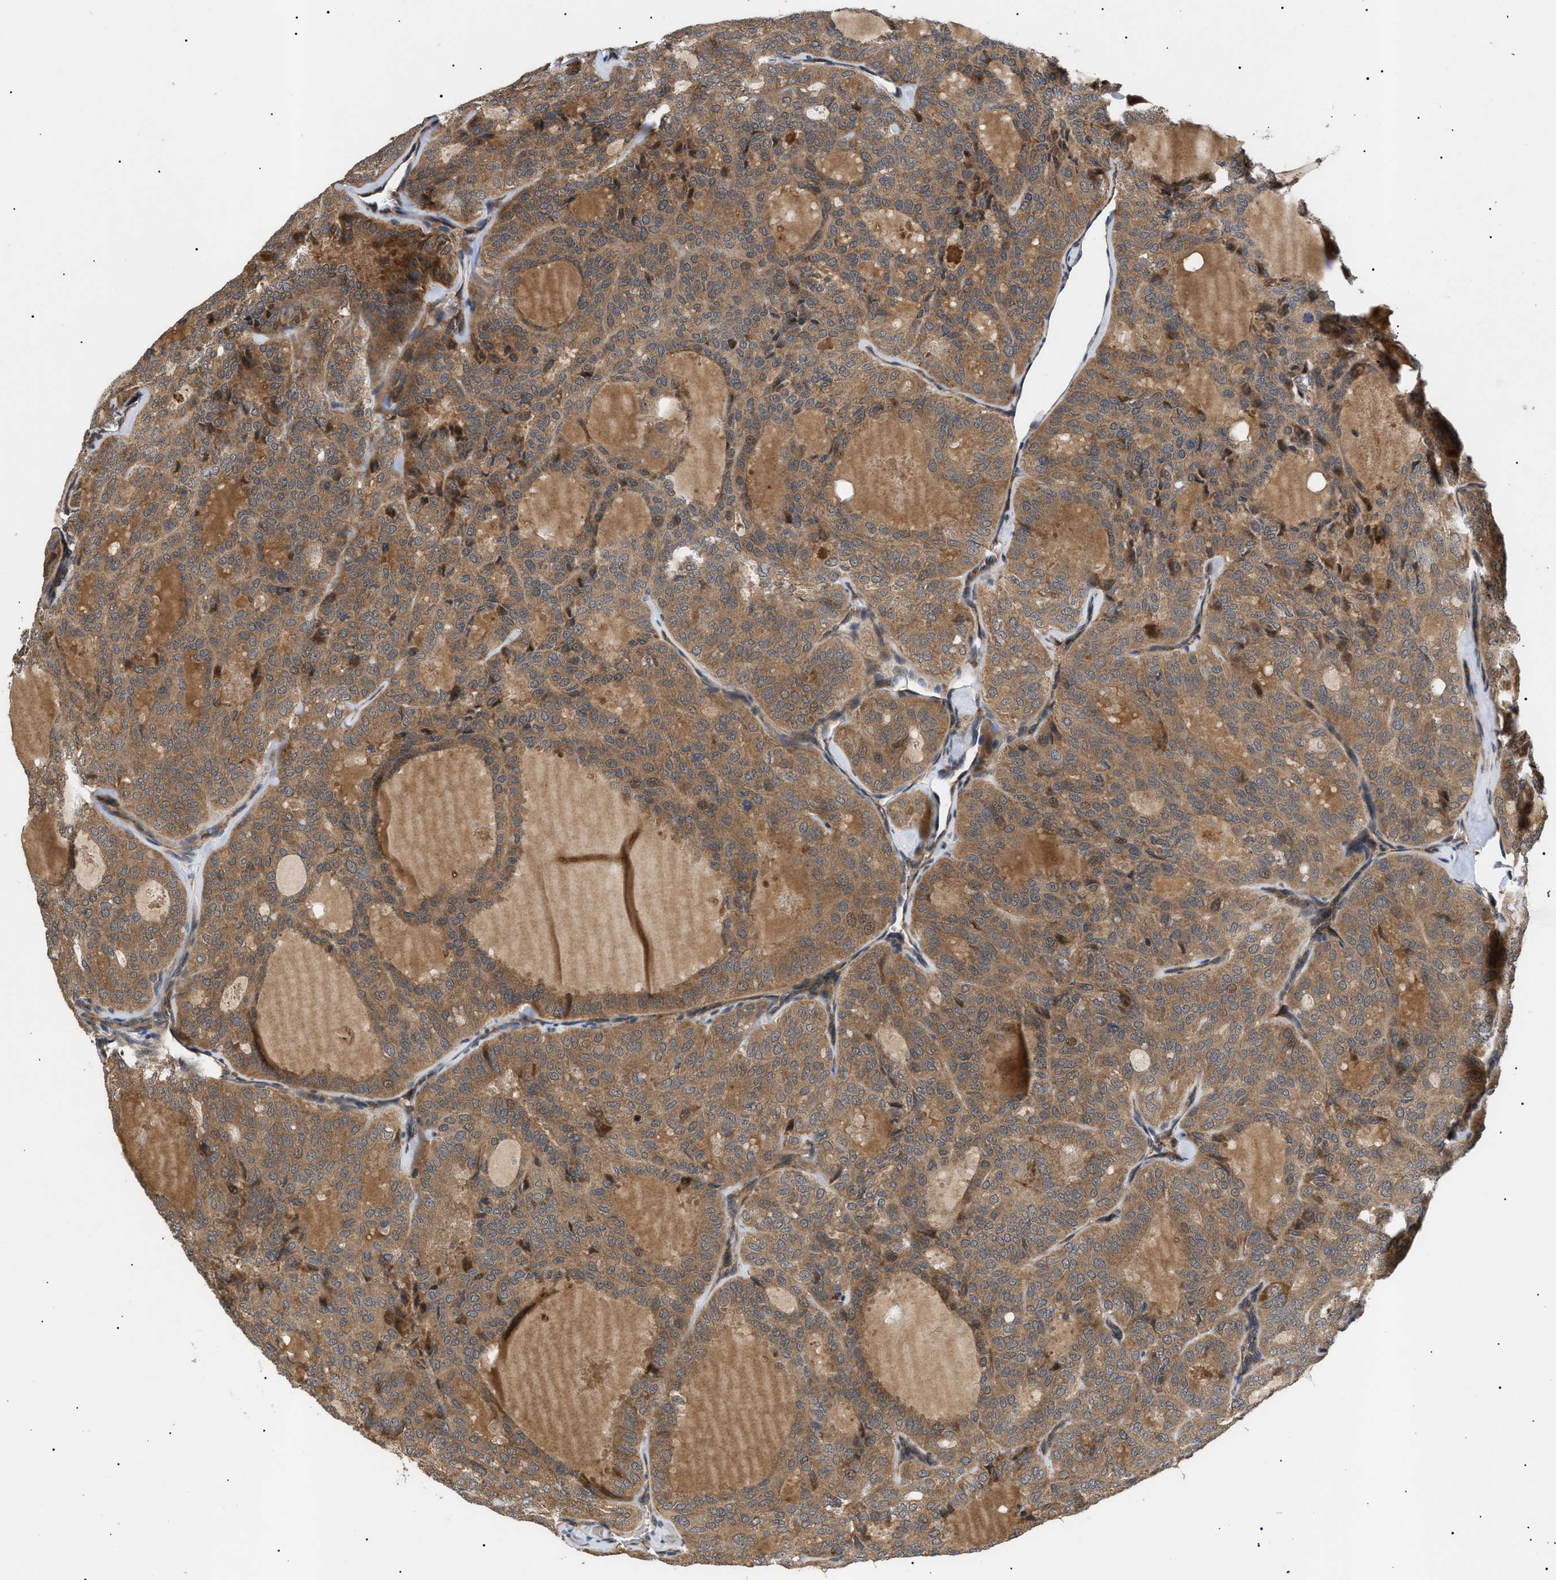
{"staining": {"intensity": "moderate", "quantity": ">75%", "location": "cytoplasmic/membranous,nuclear"}, "tissue": "thyroid cancer", "cell_type": "Tumor cells", "image_type": "cancer", "snomed": [{"axis": "morphology", "description": "Follicular adenoma carcinoma, NOS"}, {"axis": "topography", "description": "Thyroid gland"}], "caption": "This photomicrograph exhibits follicular adenoma carcinoma (thyroid) stained with immunohistochemistry to label a protein in brown. The cytoplasmic/membranous and nuclear of tumor cells show moderate positivity for the protein. Nuclei are counter-stained blue.", "gene": "ASTL", "patient": {"sex": "male", "age": 75}}